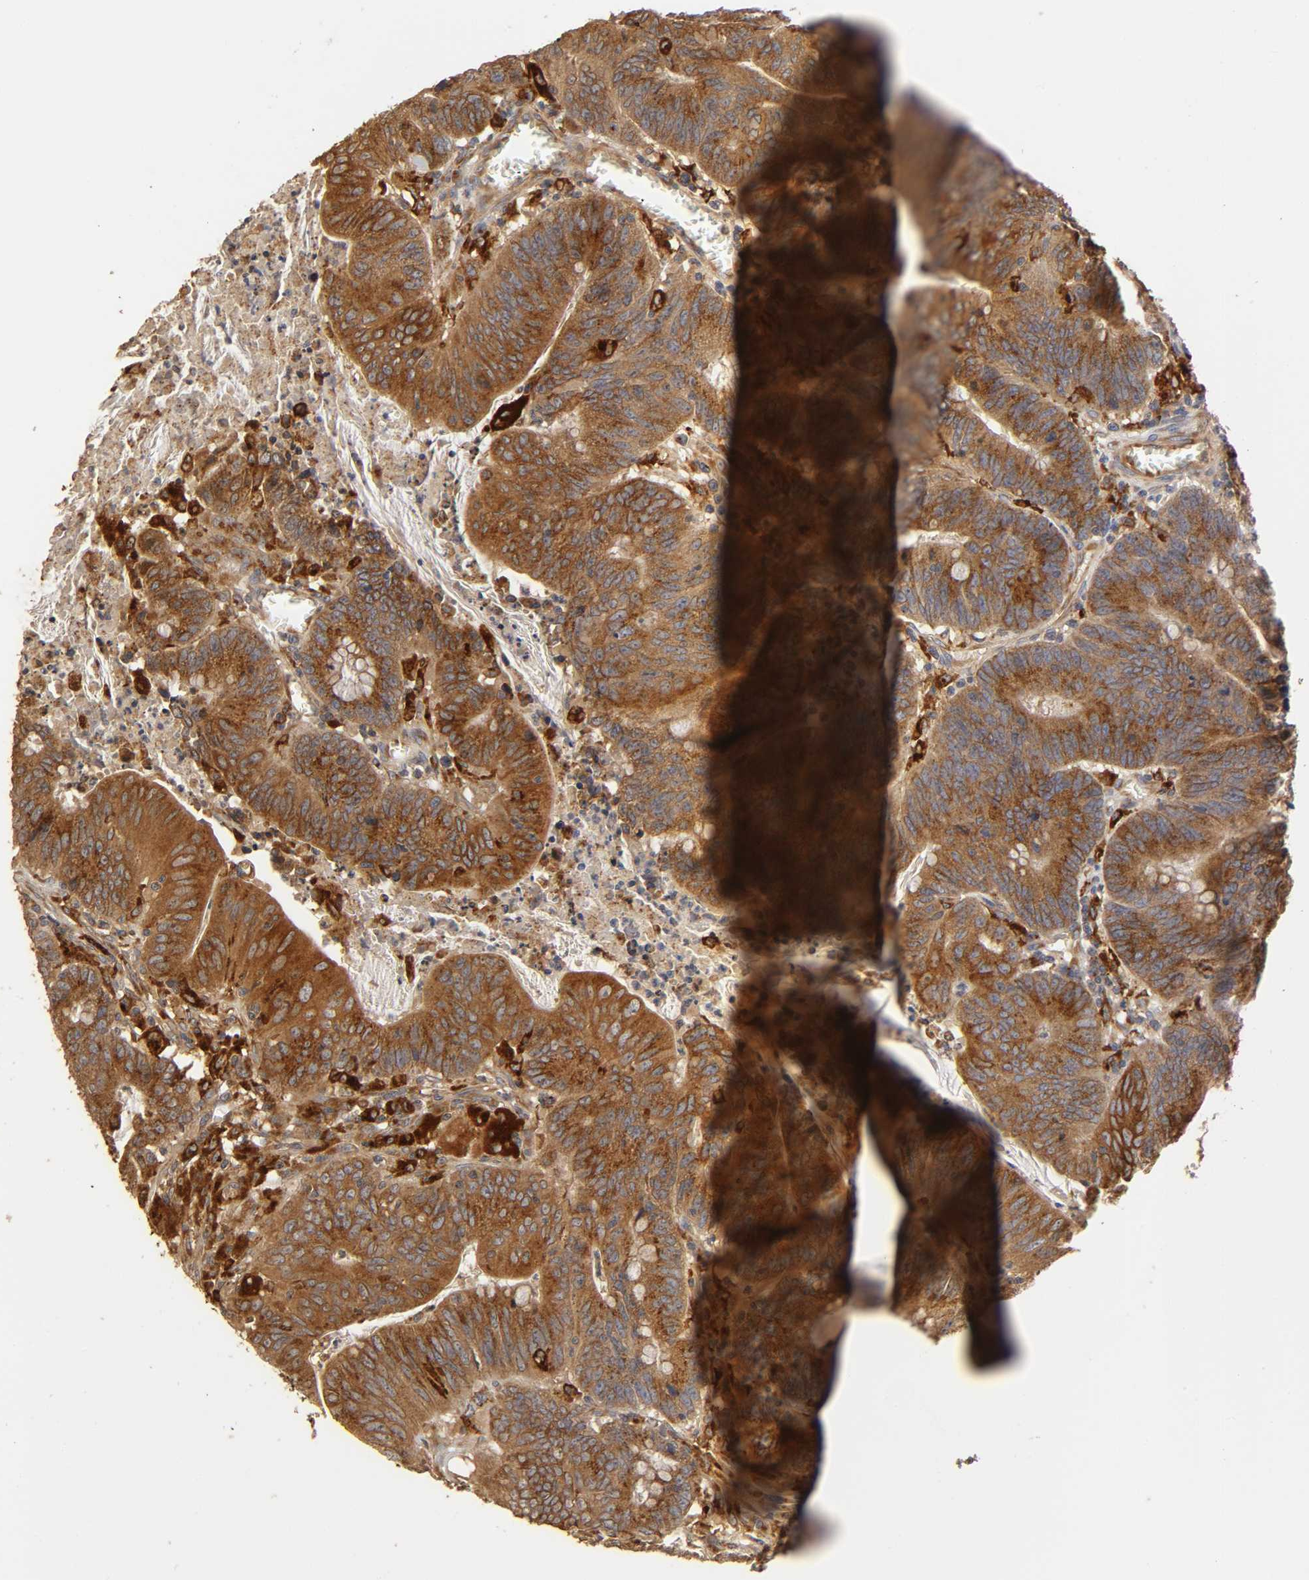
{"staining": {"intensity": "moderate", "quantity": ">75%", "location": "cytoplasmic/membranous"}, "tissue": "colorectal cancer", "cell_type": "Tumor cells", "image_type": "cancer", "snomed": [{"axis": "morphology", "description": "Adenocarcinoma, NOS"}, {"axis": "topography", "description": "Colon"}], "caption": "Colorectal adenocarcinoma tissue shows moderate cytoplasmic/membranous staining in about >75% of tumor cells, visualized by immunohistochemistry. Immunohistochemistry (ihc) stains the protein in brown and the nuclei are stained blue.", "gene": "GNPTG", "patient": {"sex": "male", "age": 45}}